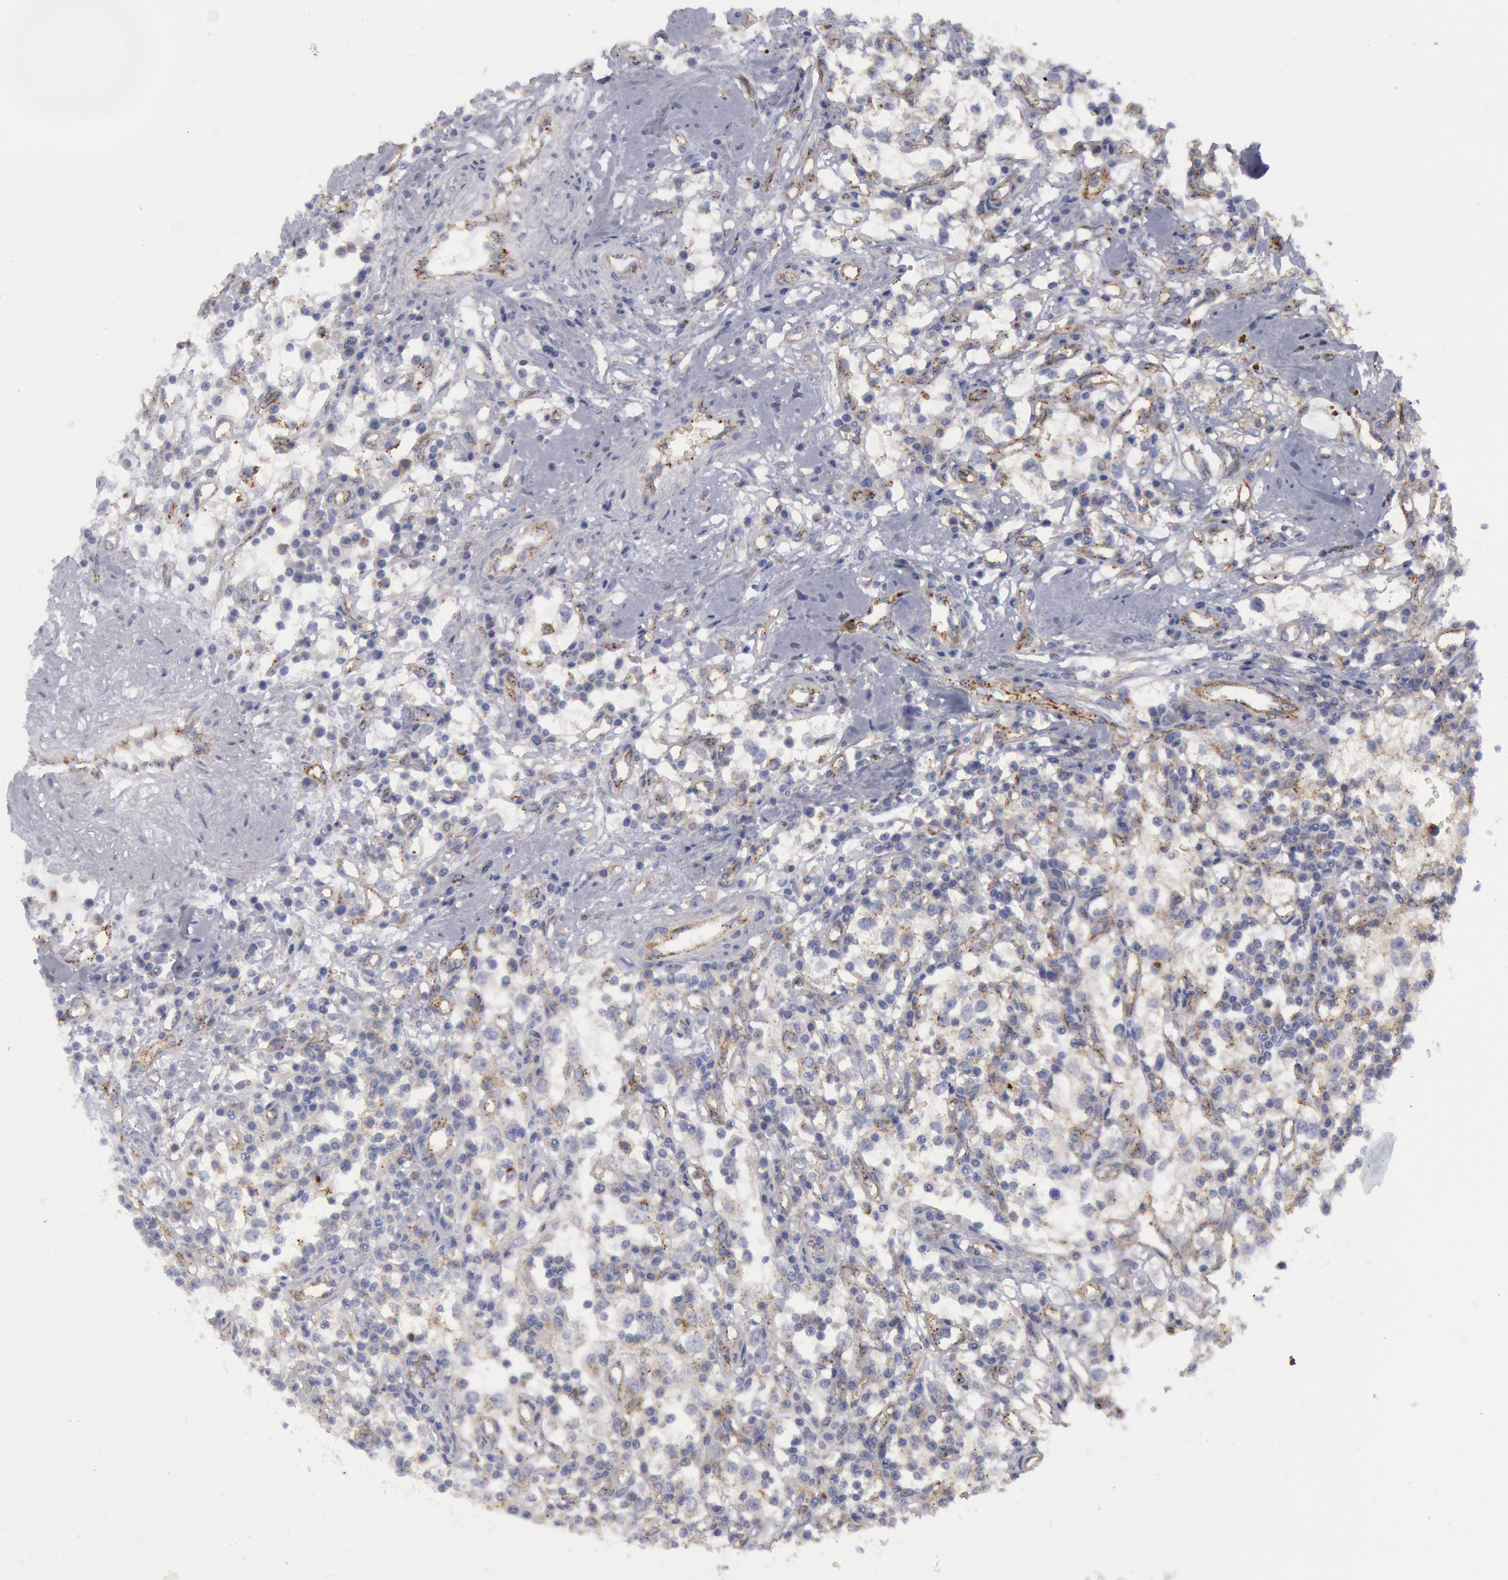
{"staining": {"intensity": "negative", "quantity": "none", "location": "none"}, "tissue": "renal cancer", "cell_type": "Tumor cells", "image_type": "cancer", "snomed": [{"axis": "morphology", "description": "Adenocarcinoma, NOS"}, {"axis": "topography", "description": "Kidney"}], "caption": "A micrograph of human renal cancer is negative for staining in tumor cells.", "gene": "FLOT1", "patient": {"sex": "male", "age": 82}}